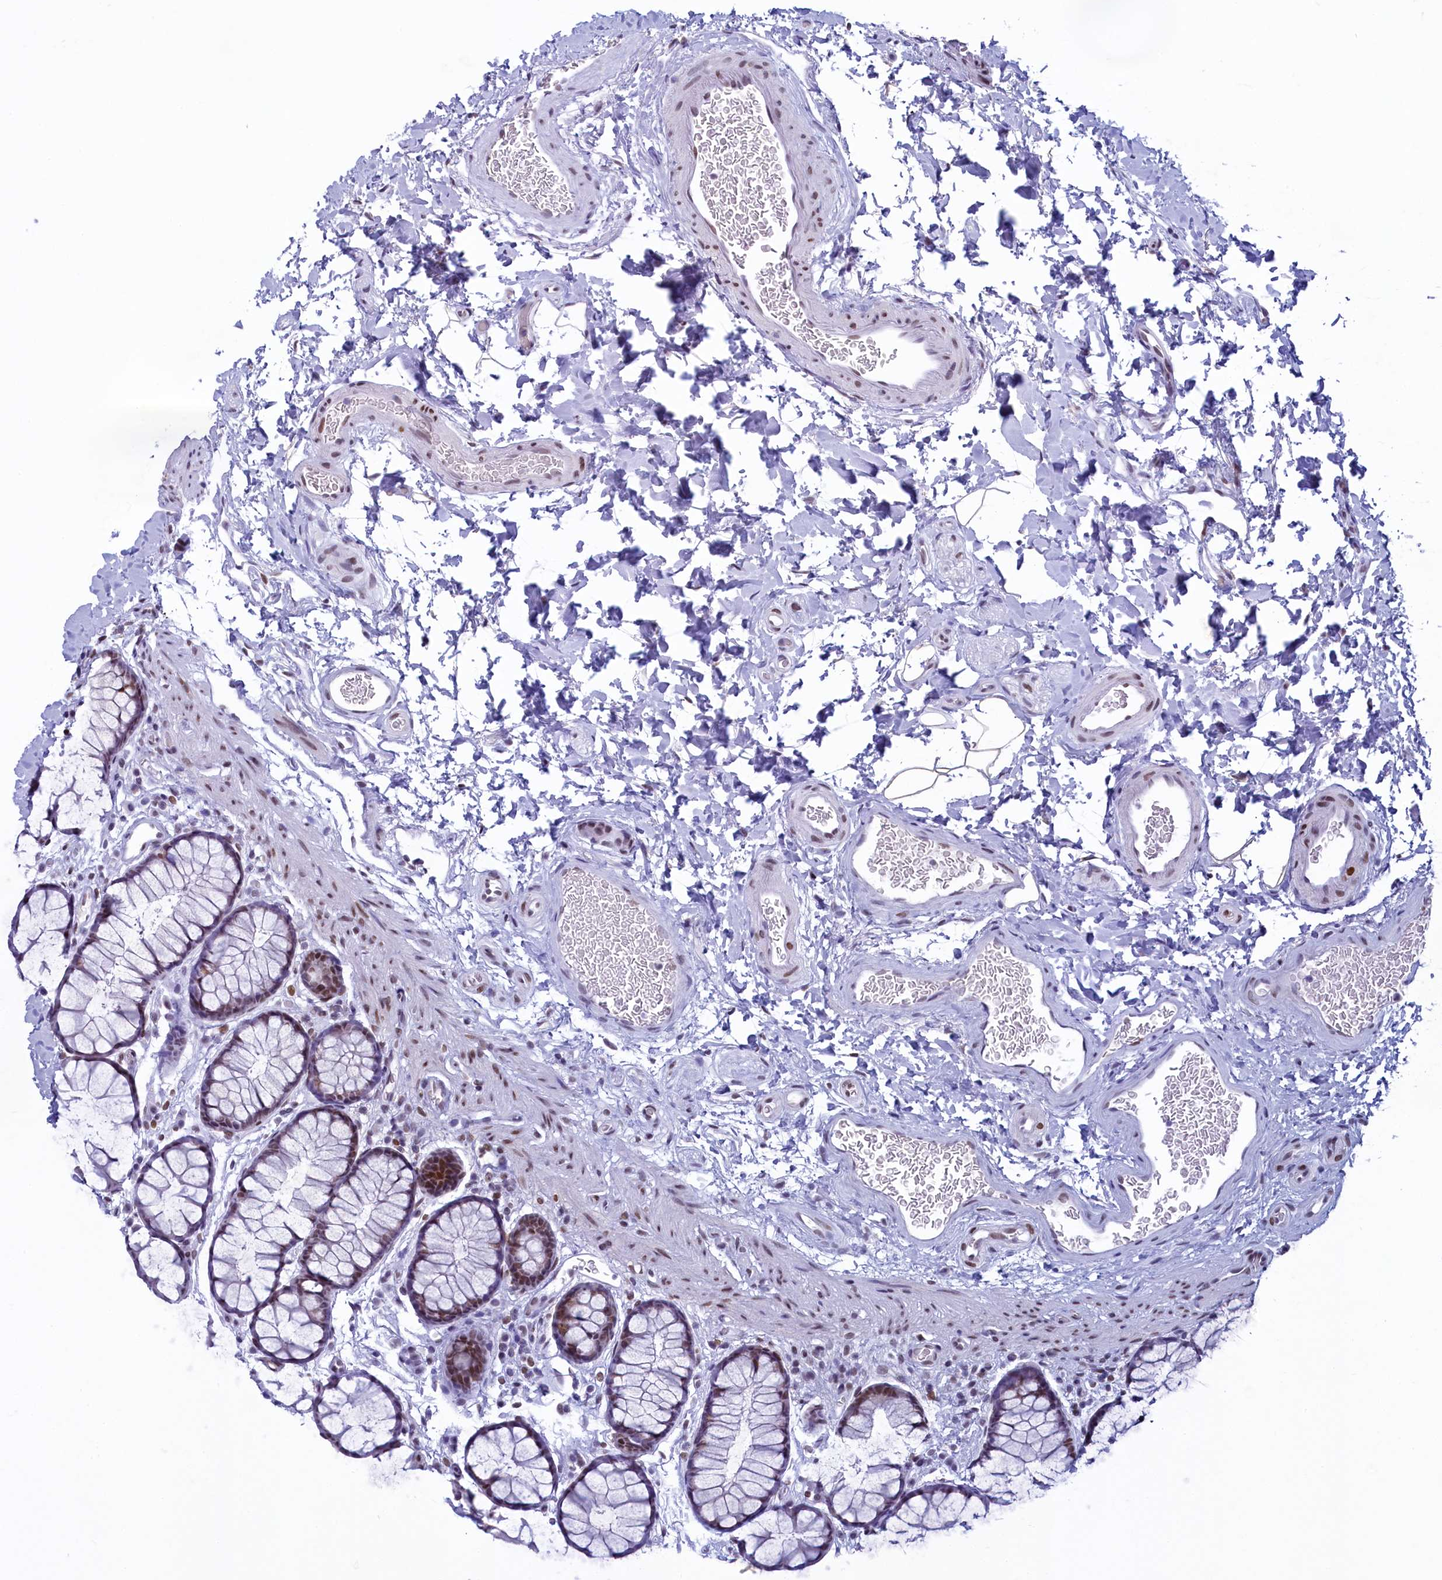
{"staining": {"intensity": "negative", "quantity": "none", "location": "none"}, "tissue": "colon", "cell_type": "Endothelial cells", "image_type": "normal", "snomed": [{"axis": "morphology", "description": "Normal tissue, NOS"}, {"axis": "topography", "description": "Colon"}], "caption": "Immunohistochemistry image of unremarkable colon stained for a protein (brown), which exhibits no staining in endothelial cells. The staining is performed using DAB brown chromogen with nuclei counter-stained in using hematoxylin.", "gene": "SUGP2", "patient": {"sex": "female", "age": 82}}